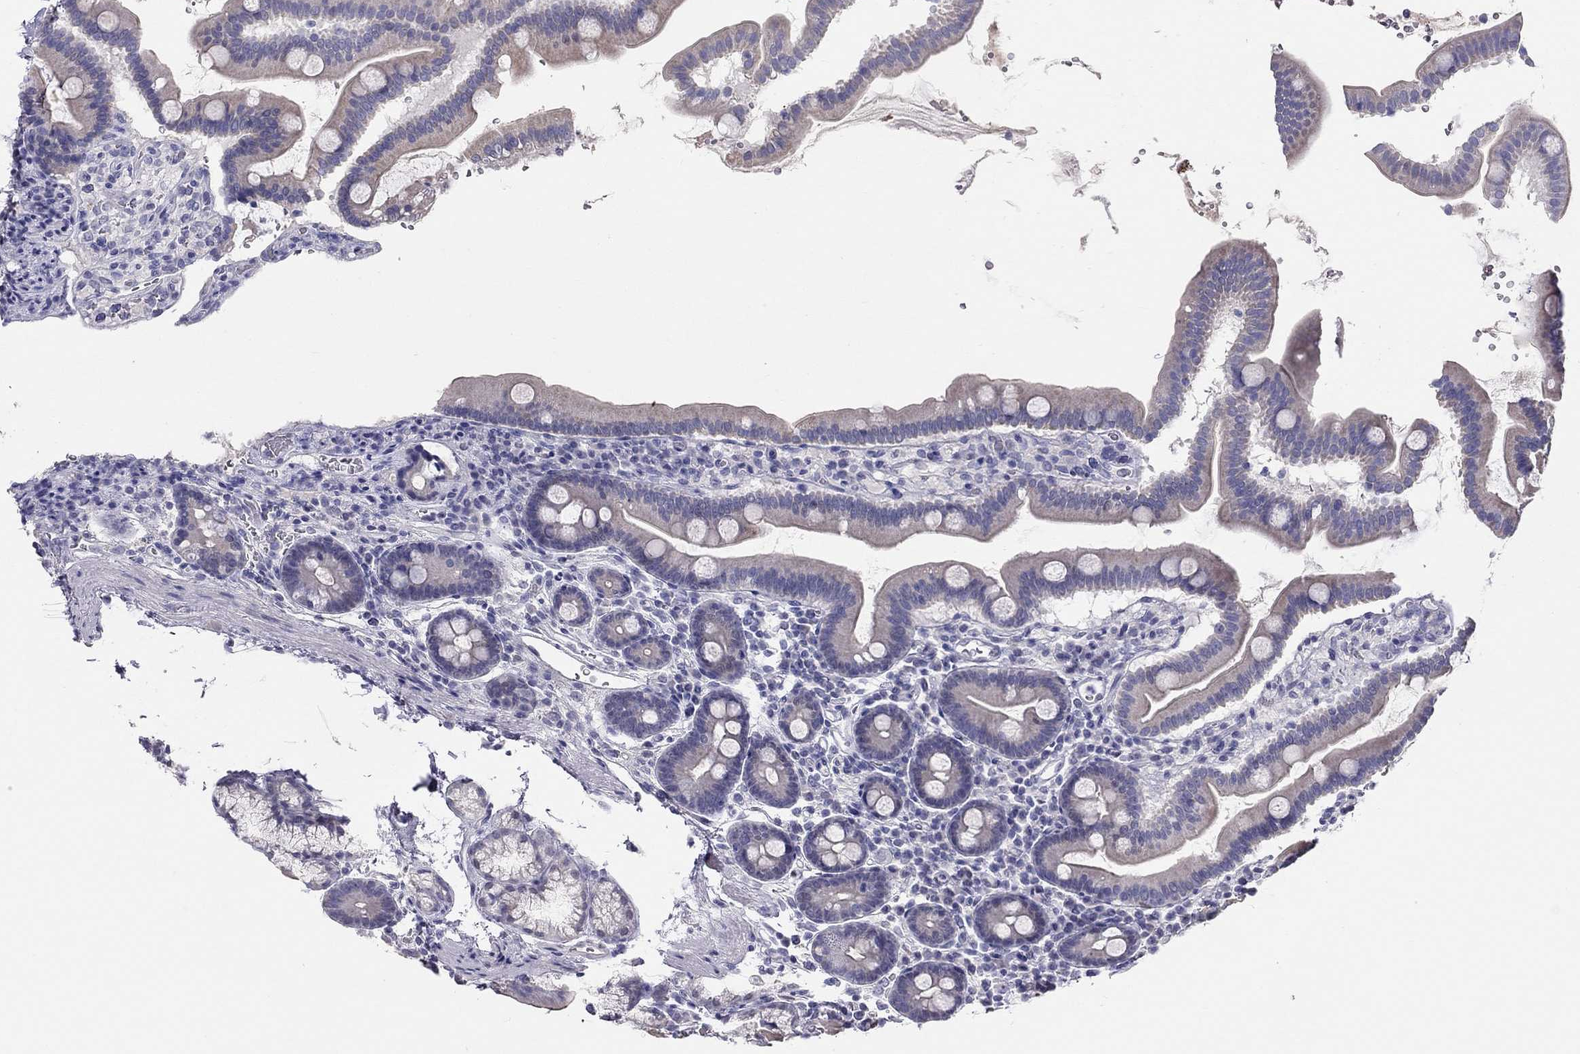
{"staining": {"intensity": "negative", "quantity": "none", "location": "none"}, "tissue": "duodenum", "cell_type": "Glandular cells", "image_type": "normal", "snomed": [{"axis": "morphology", "description": "Normal tissue, NOS"}, {"axis": "topography", "description": "Duodenum"}], "caption": "High magnification brightfield microscopy of normal duodenum stained with DAB (brown) and counterstained with hematoxylin (blue): glandular cells show no significant positivity. Nuclei are stained in blue.", "gene": "KCNV2", "patient": {"sex": "male", "age": 59}}